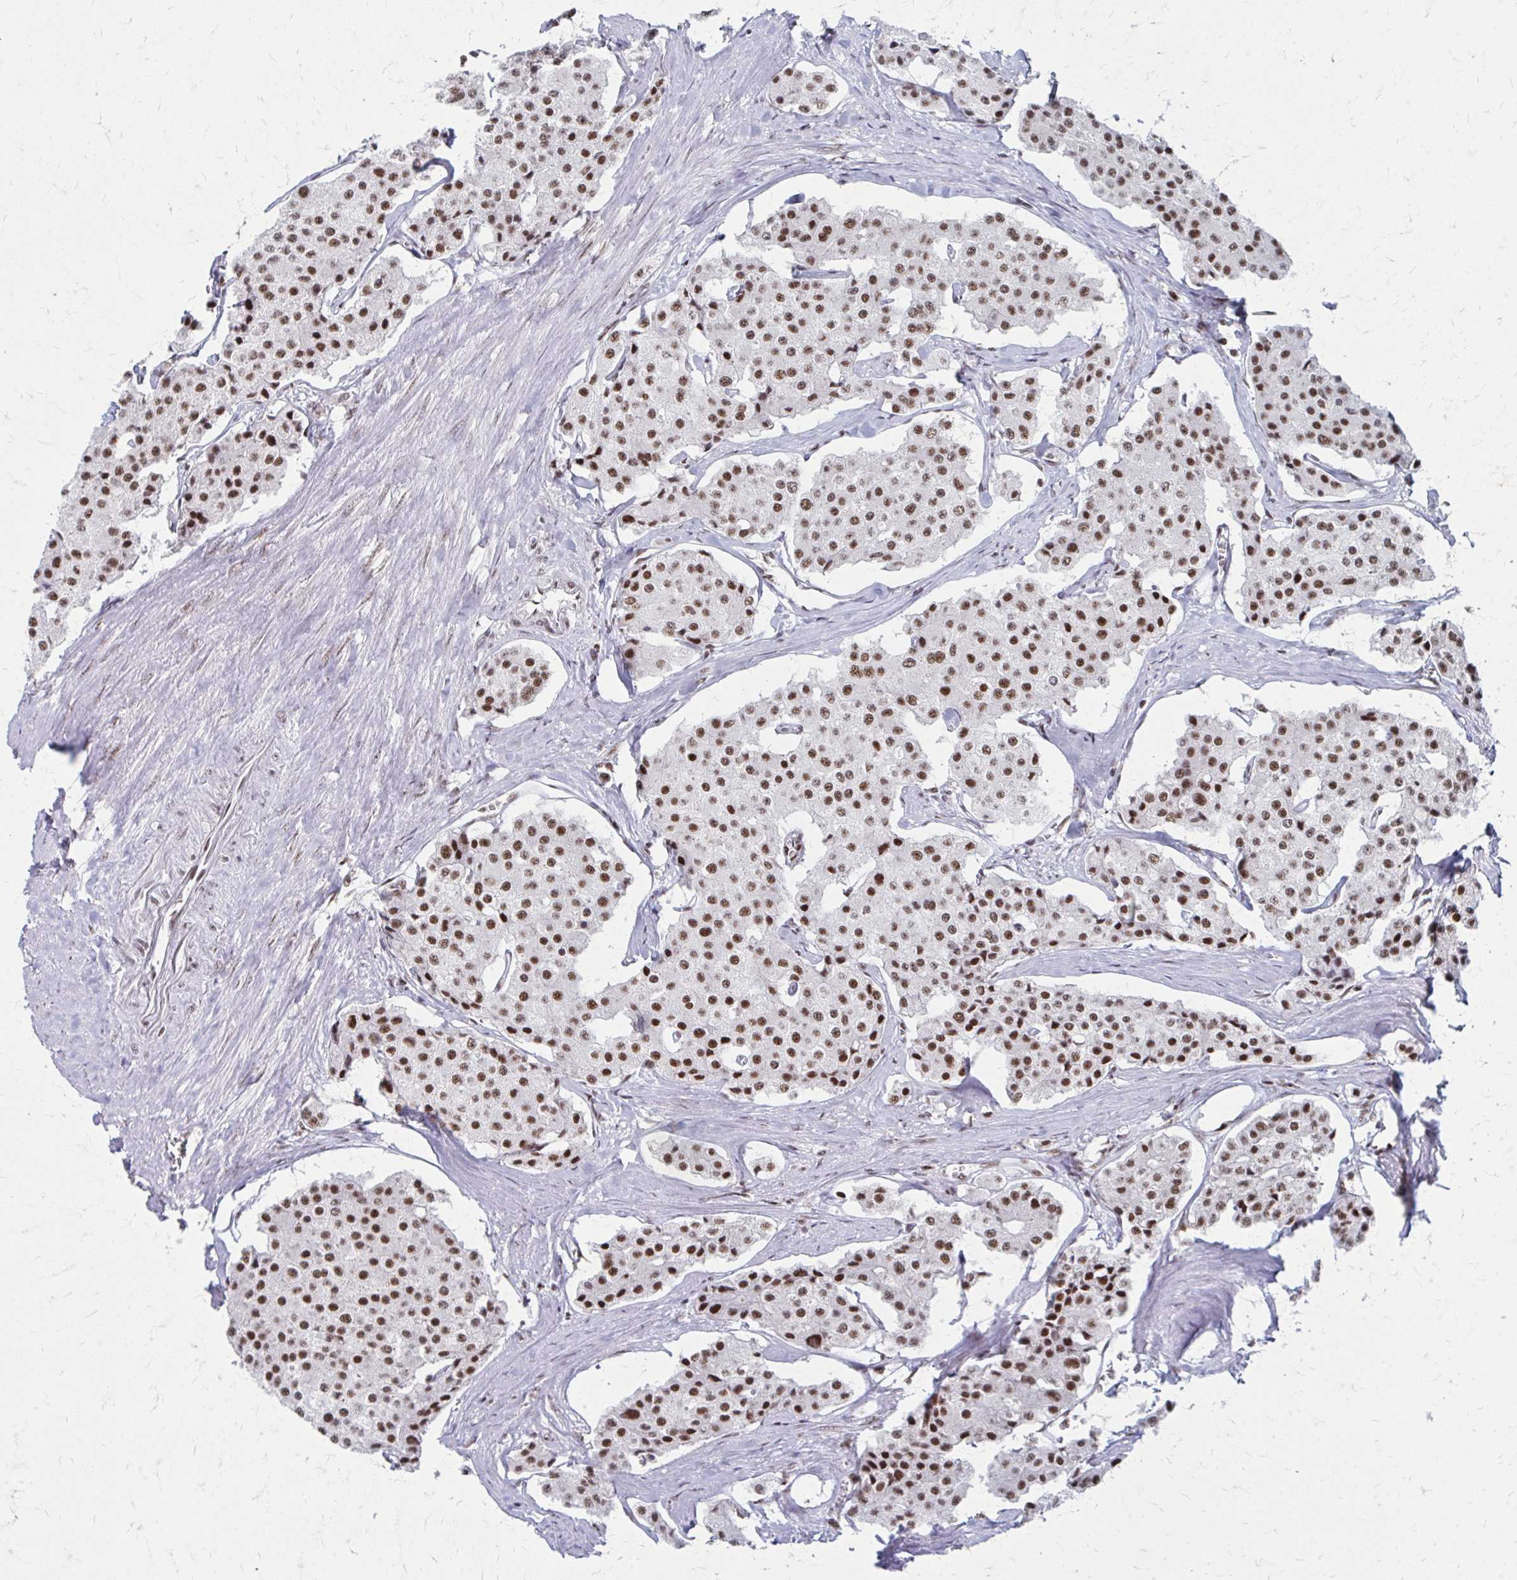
{"staining": {"intensity": "moderate", "quantity": ">75%", "location": "nuclear"}, "tissue": "carcinoid", "cell_type": "Tumor cells", "image_type": "cancer", "snomed": [{"axis": "morphology", "description": "Carcinoid, malignant, NOS"}, {"axis": "topography", "description": "Small intestine"}], "caption": "Human carcinoid stained with a protein marker exhibits moderate staining in tumor cells.", "gene": "CNKSR3", "patient": {"sex": "female", "age": 65}}